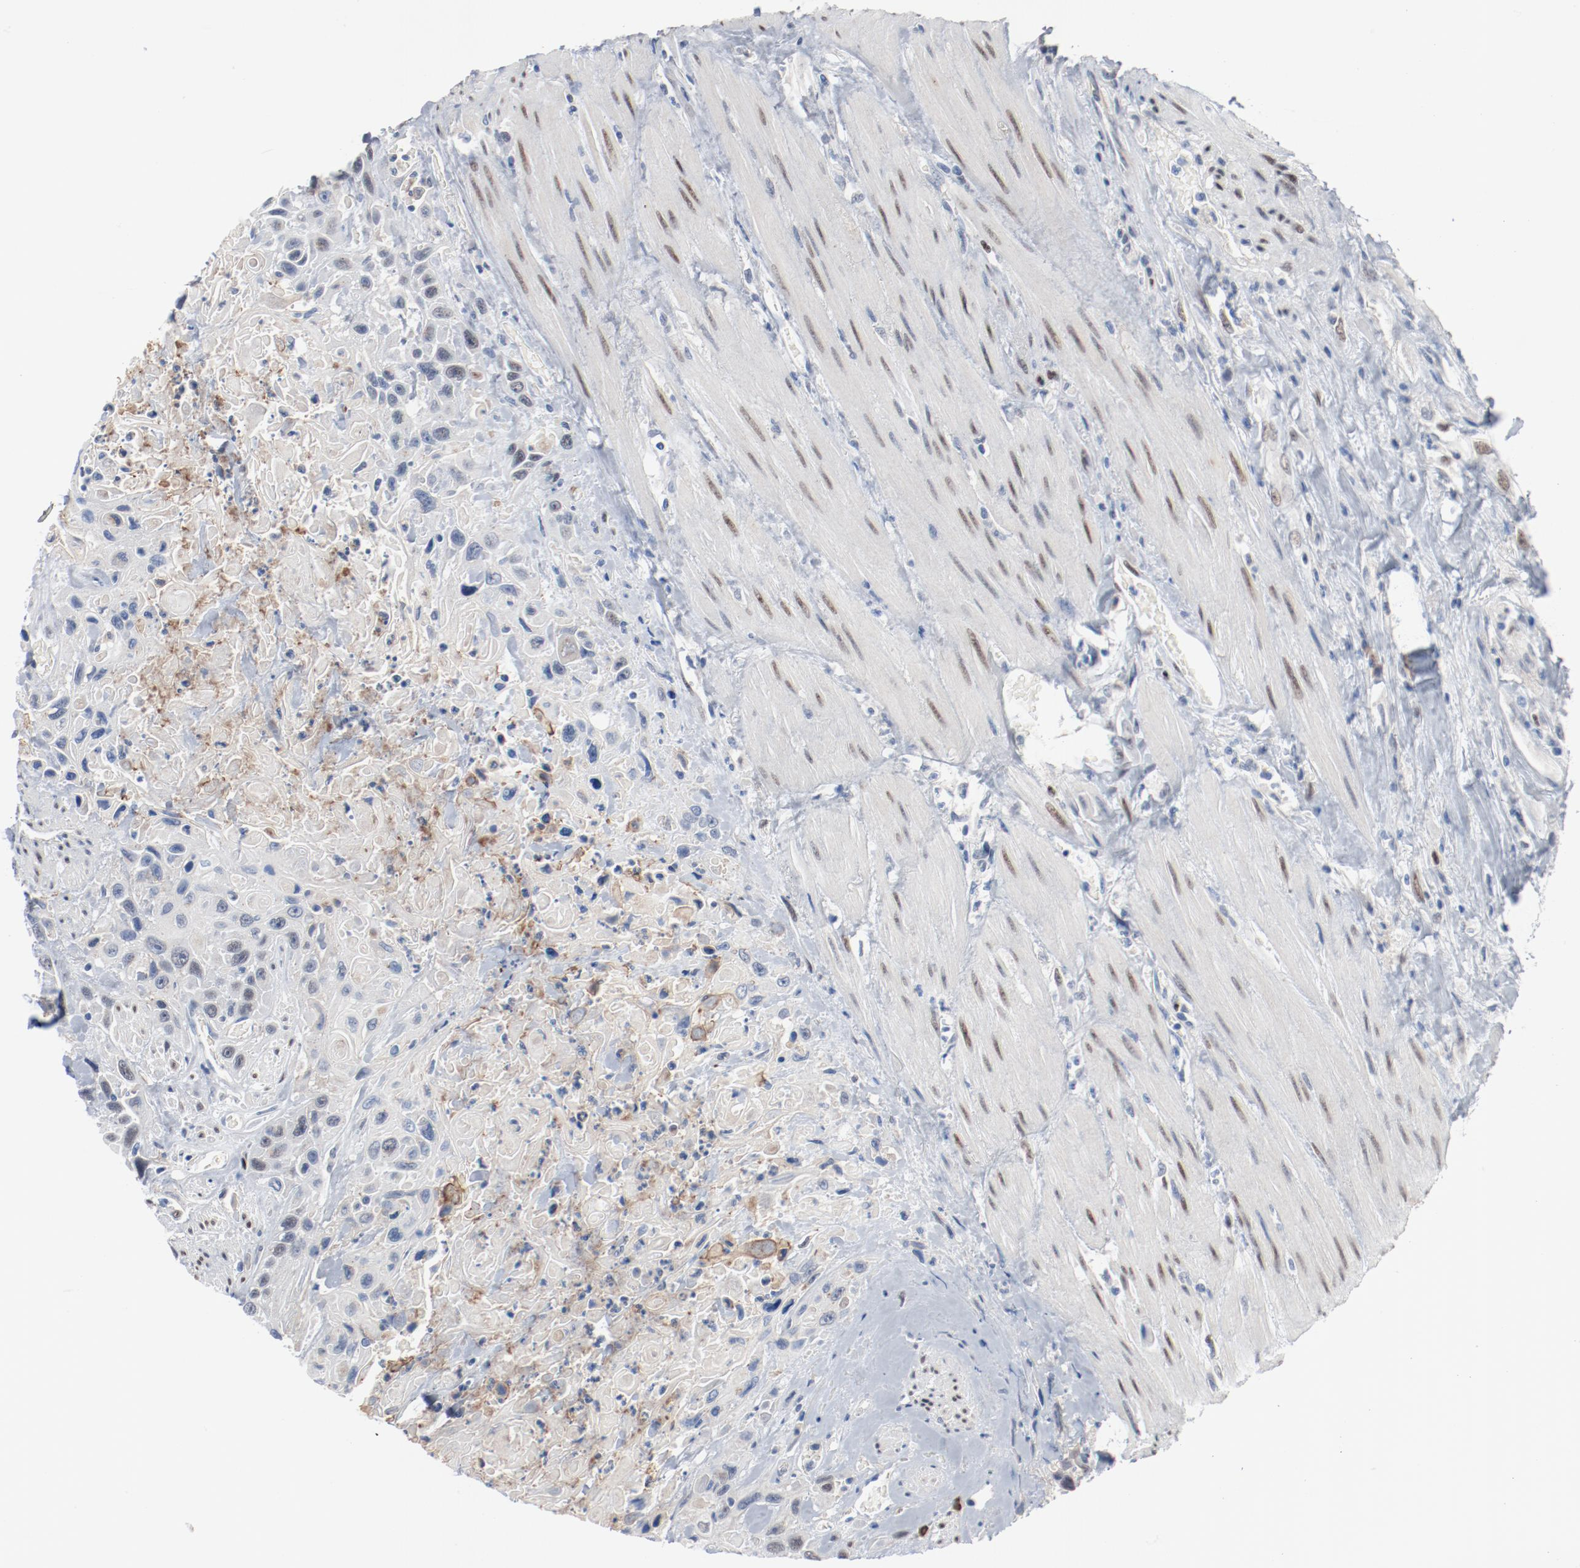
{"staining": {"intensity": "negative", "quantity": "none", "location": "none"}, "tissue": "urothelial cancer", "cell_type": "Tumor cells", "image_type": "cancer", "snomed": [{"axis": "morphology", "description": "Urothelial carcinoma, High grade"}, {"axis": "topography", "description": "Urinary bladder"}], "caption": "Tumor cells are negative for brown protein staining in high-grade urothelial carcinoma. The staining was performed using DAB (3,3'-diaminobenzidine) to visualize the protein expression in brown, while the nuclei were stained in blue with hematoxylin (Magnification: 20x).", "gene": "FOXP1", "patient": {"sex": "female", "age": 84}}